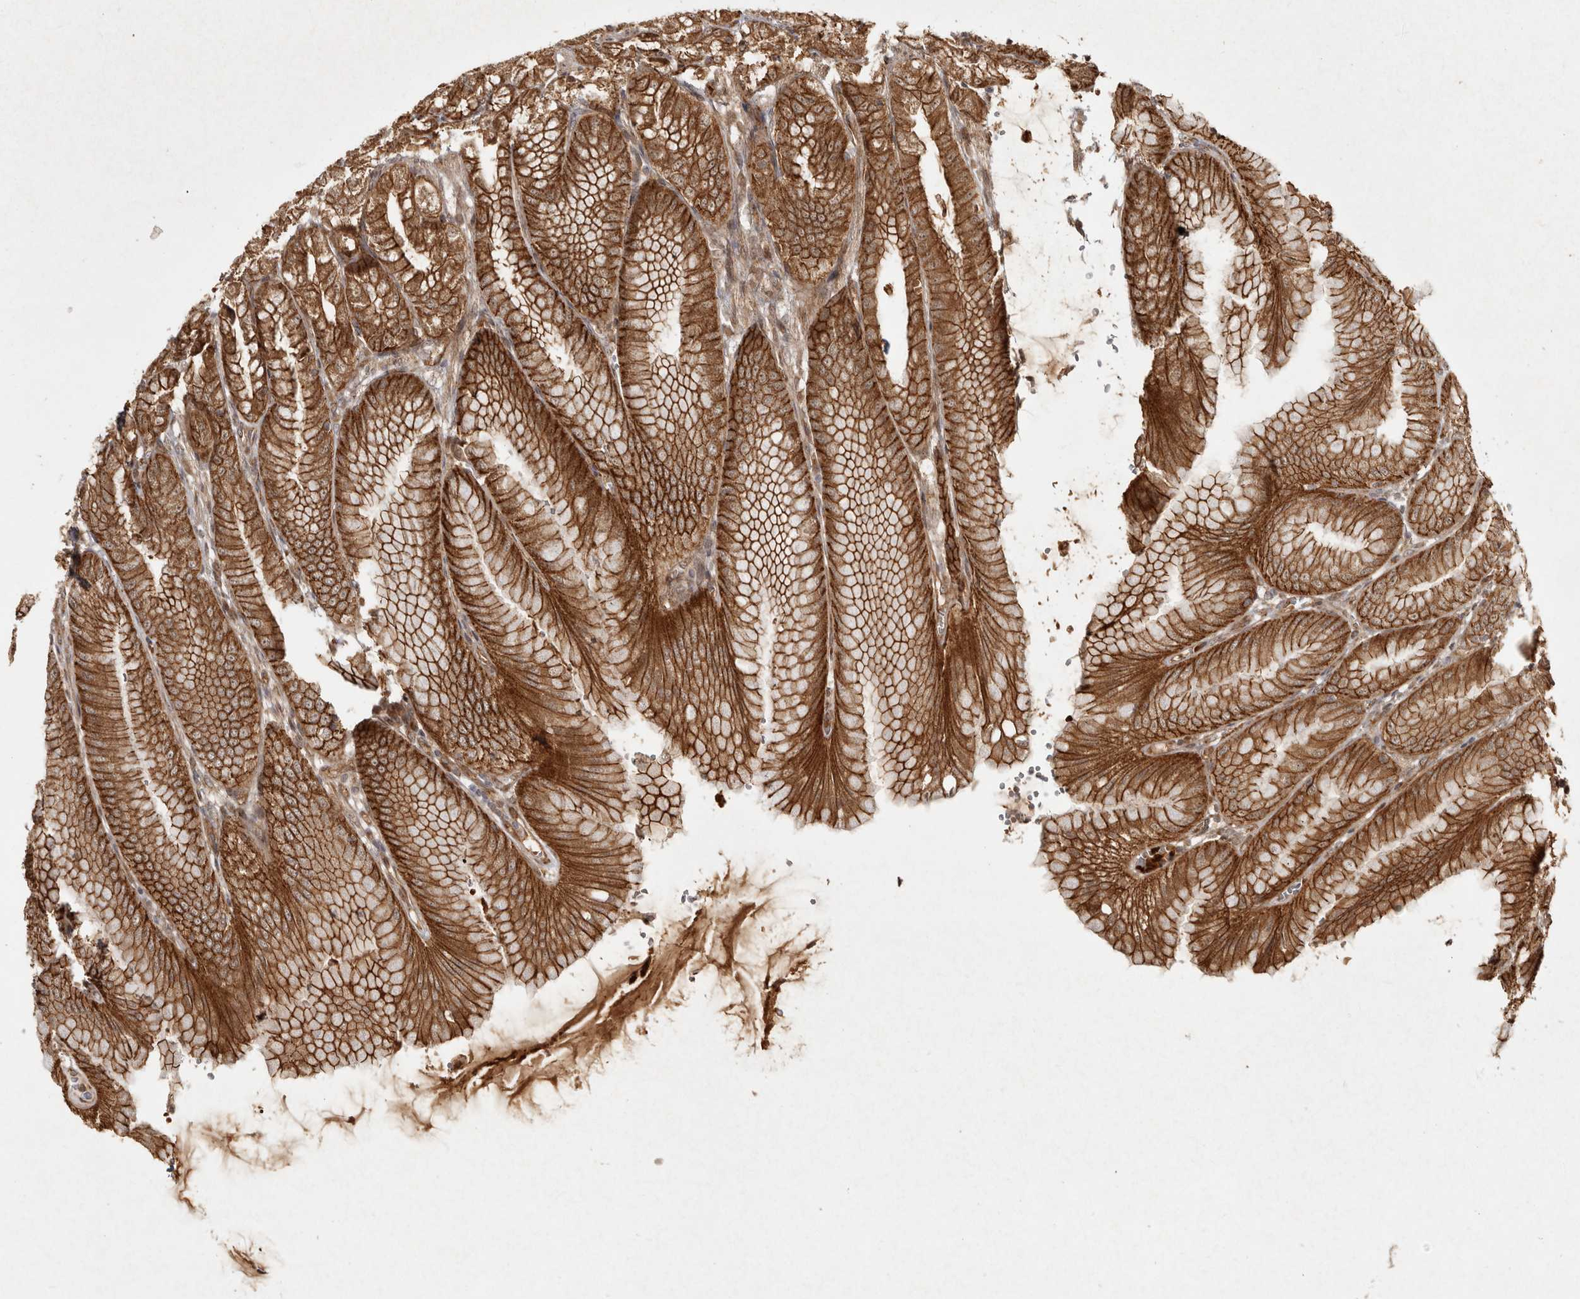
{"staining": {"intensity": "moderate", "quantity": ">75%", "location": "cytoplasmic/membranous"}, "tissue": "stomach", "cell_type": "Glandular cells", "image_type": "normal", "snomed": [{"axis": "morphology", "description": "Normal tissue, NOS"}, {"axis": "topography", "description": "Stomach, lower"}], "caption": "Immunohistochemical staining of normal human stomach reveals medium levels of moderate cytoplasmic/membranous positivity in about >75% of glandular cells.", "gene": "CAMSAP2", "patient": {"sex": "male", "age": 71}}